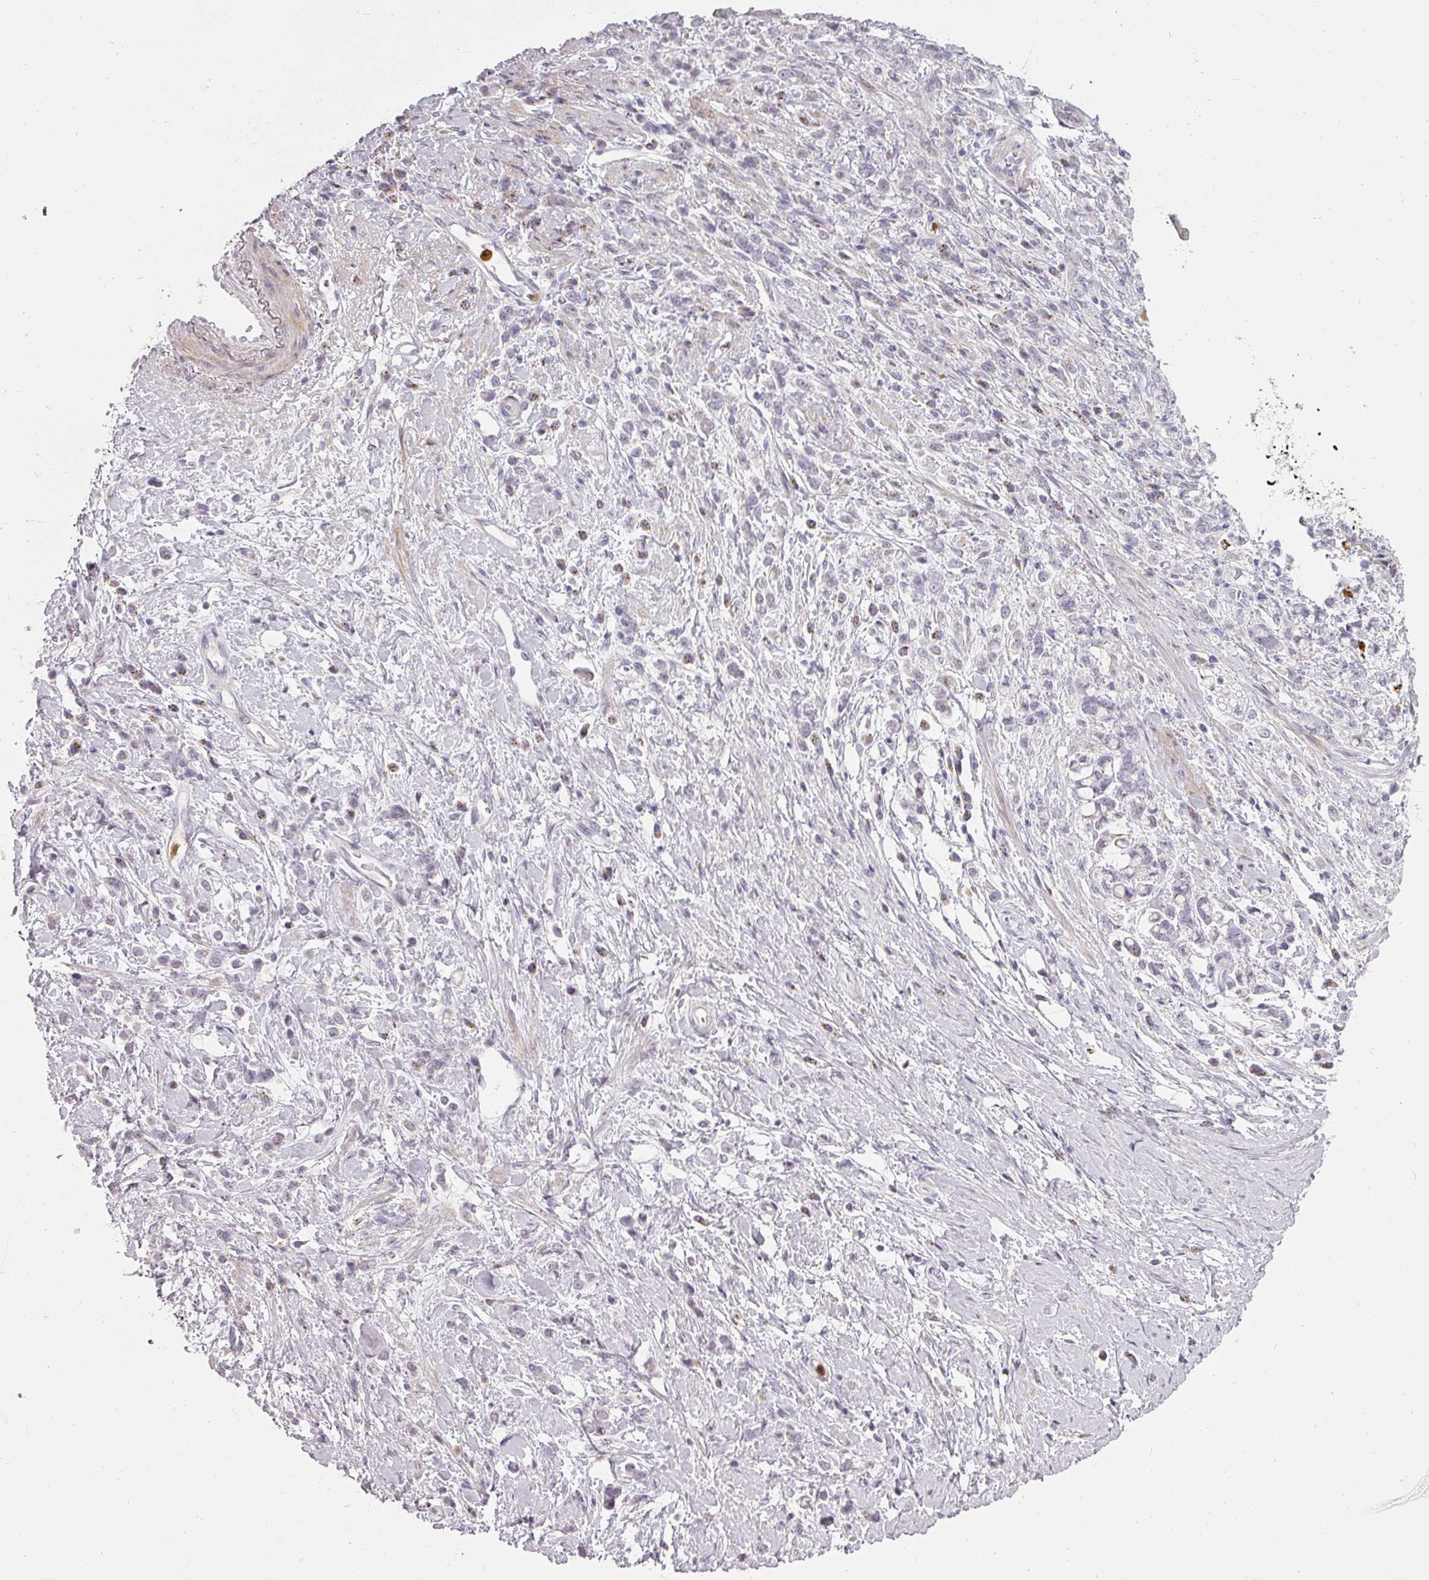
{"staining": {"intensity": "negative", "quantity": "none", "location": "none"}, "tissue": "stomach cancer", "cell_type": "Tumor cells", "image_type": "cancer", "snomed": [{"axis": "morphology", "description": "Adenocarcinoma, NOS"}, {"axis": "topography", "description": "Stomach"}], "caption": "A high-resolution histopathology image shows immunohistochemistry (IHC) staining of stomach cancer, which exhibits no significant positivity in tumor cells.", "gene": "BIK", "patient": {"sex": "female", "age": 60}}